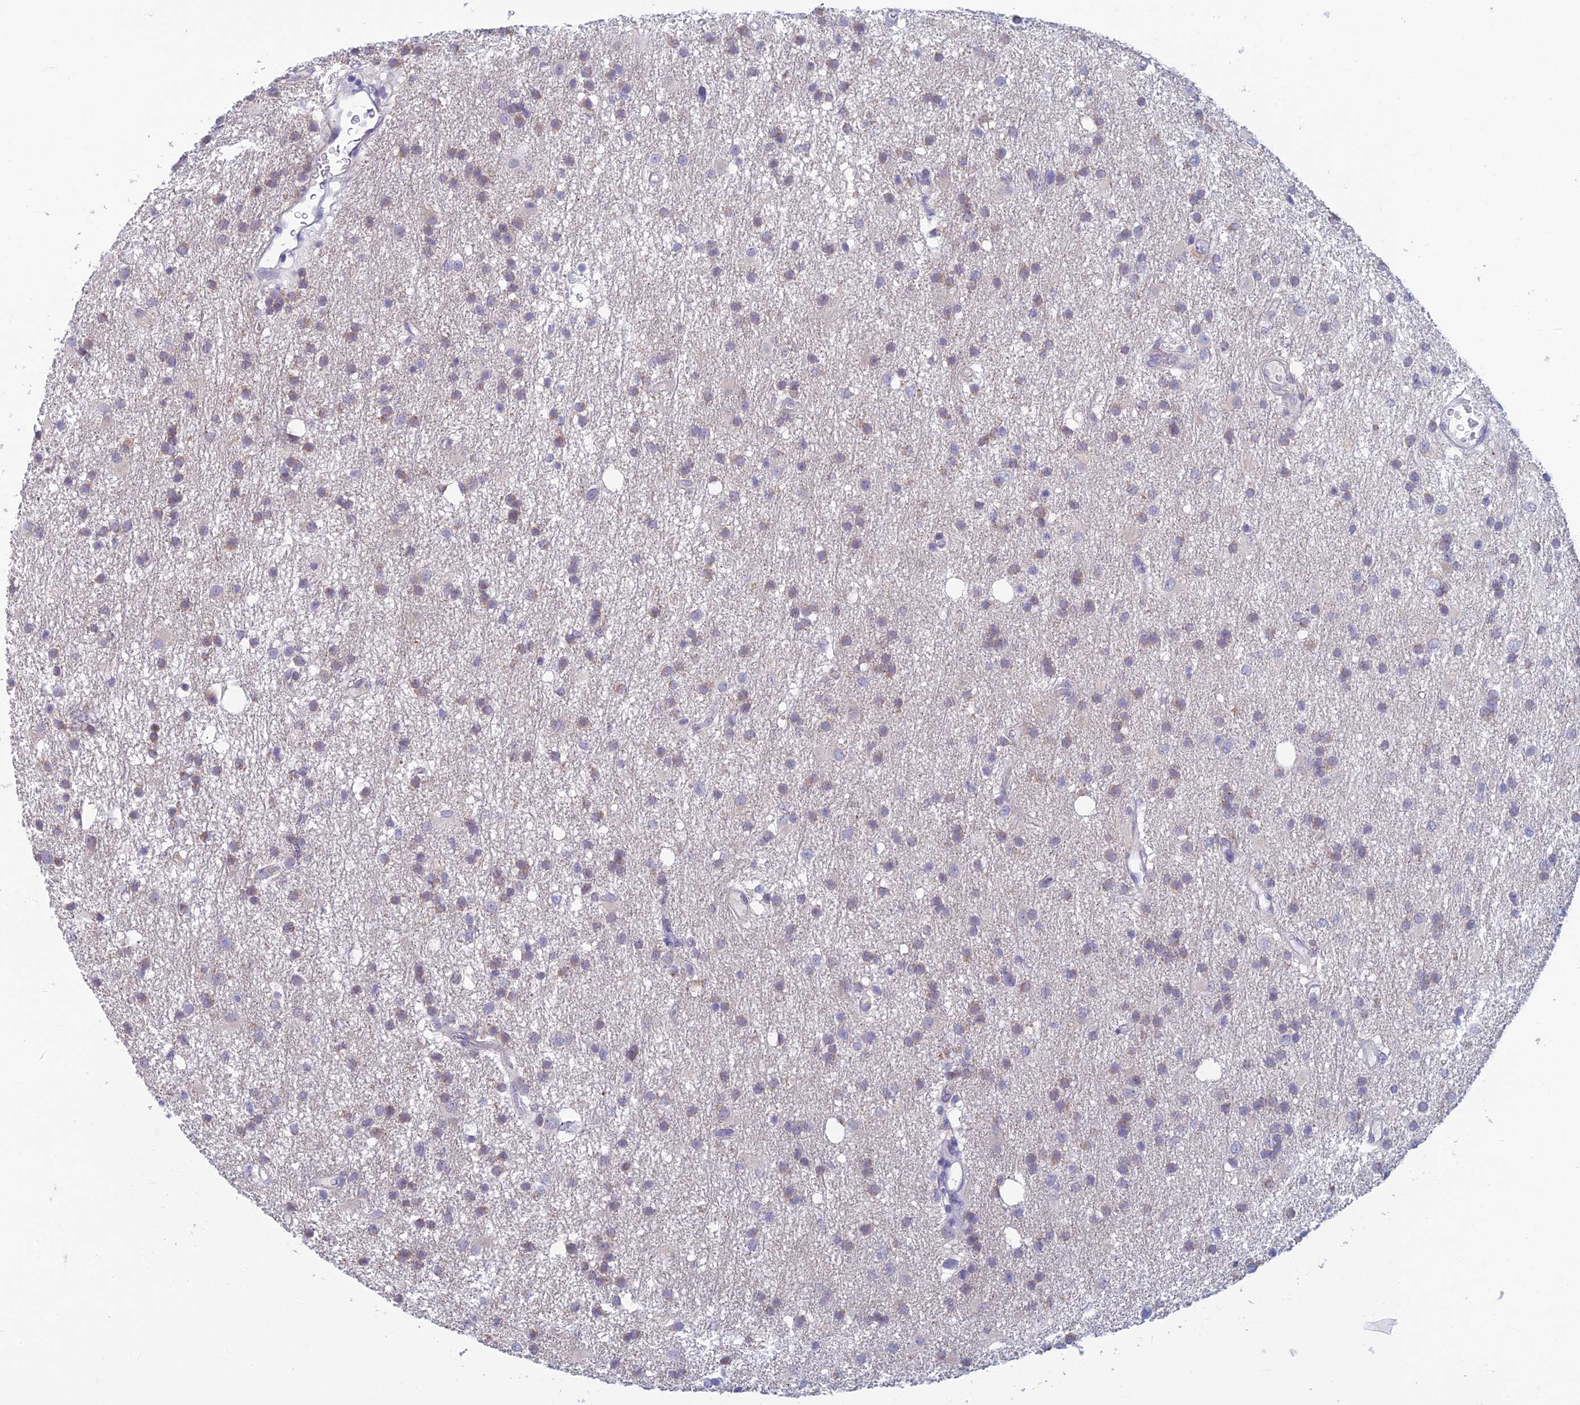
{"staining": {"intensity": "weak", "quantity": "25%-75%", "location": "cytoplasmic/membranous"}, "tissue": "glioma", "cell_type": "Tumor cells", "image_type": "cancer", "snomed": [{"axis": "morphology", "description": "Glioma, malignant, High grade"}, {"axis": "topography", "description": "Brain"}], "caption": "Brown immunohistochemical staining in human glioma demonstrates weak cytoplasmic/membranous staining in approximately 25%-75% of tumor cells. Nuclei are stained in blue.", "gene": "SLC25A41", "patient": {"sex": "male", "age": 77}}